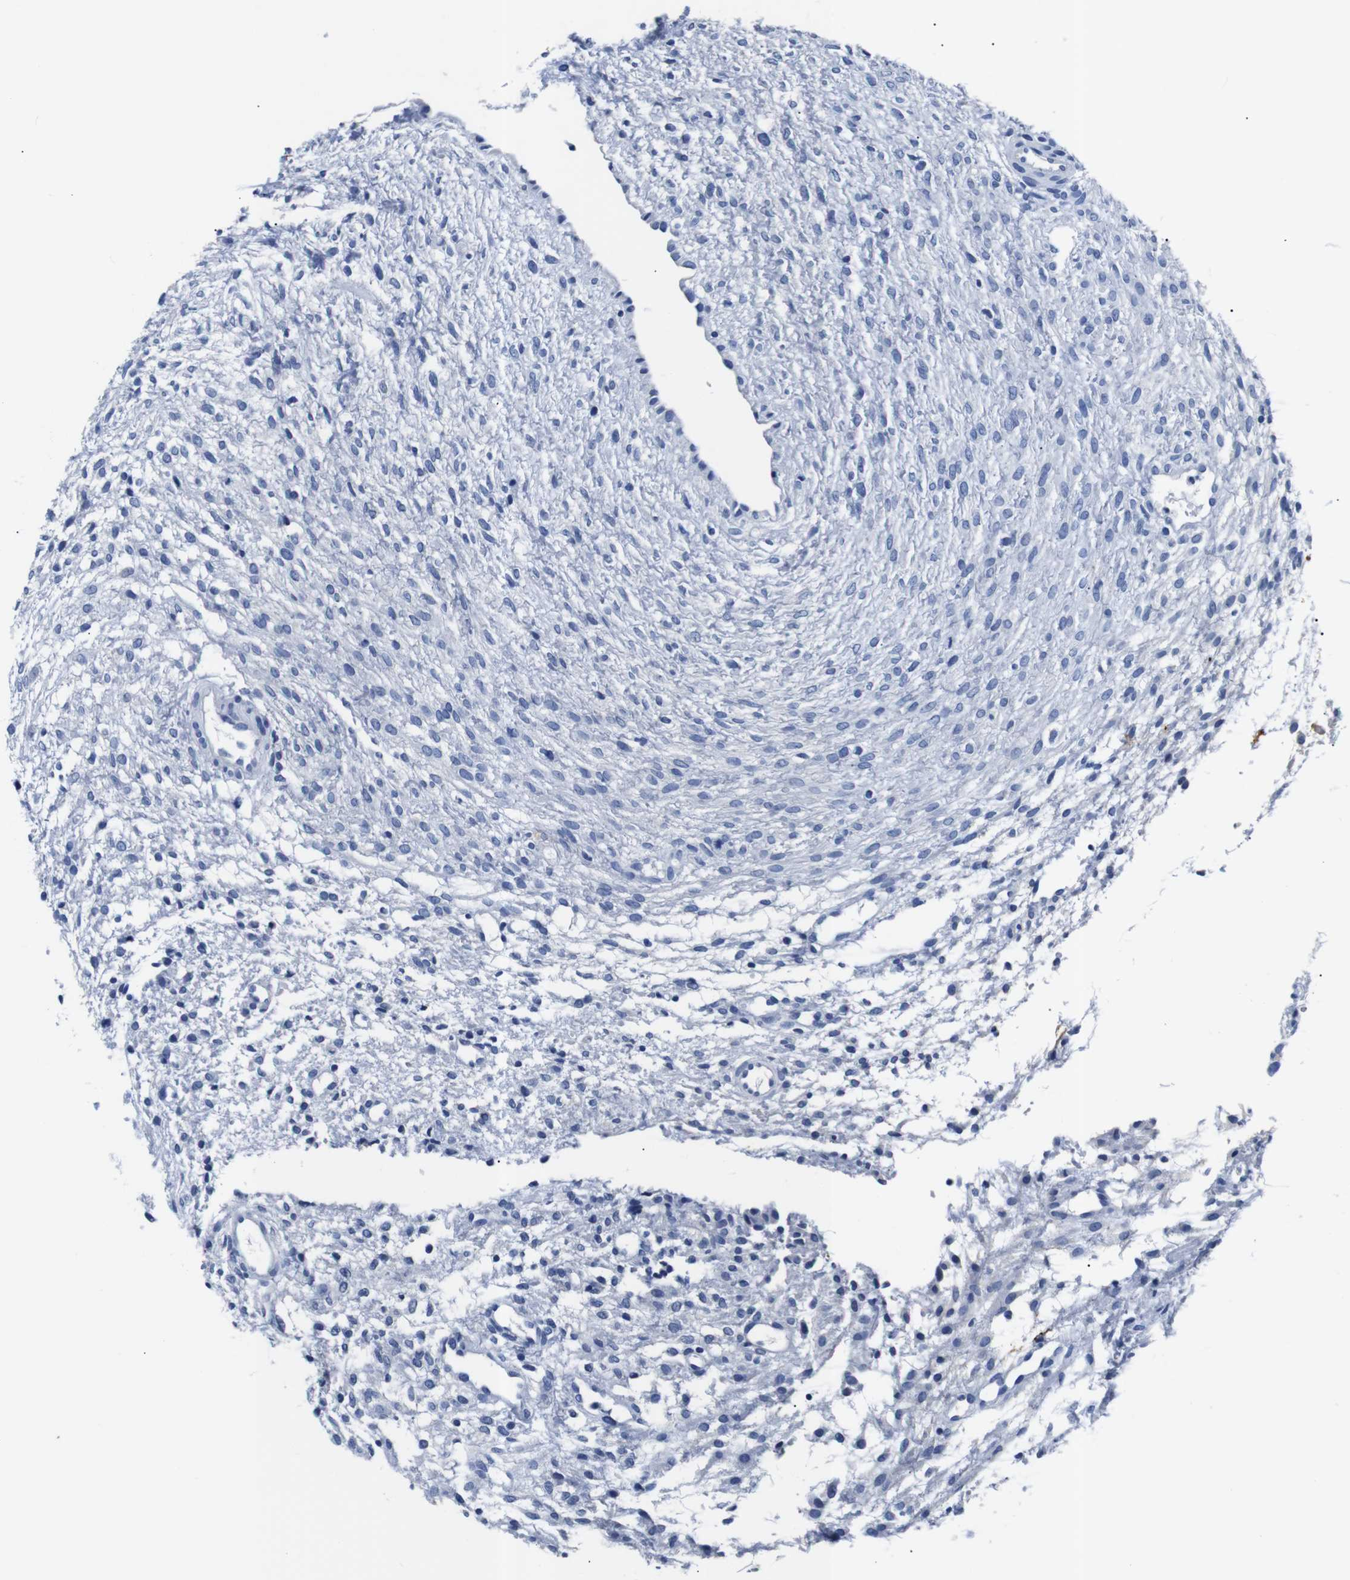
{"staining": {"intensity": "negative", "quantity": "none", "location": "none"}, "tissue": "ovary", "cell_type": "Ovarian stroma cells", "image_type": "normal", "snomed": [{"axis": "morphology", "description": "Normal tissue, NOS"}, {"axis": "morphology", "description": "Cyst, NOS"}, {"axis": "topography", "description": "Ovary"}], "caption": "The immunohistochemistry (IHC) photomicrograph has no significant expression in ovarian stroma cells of ovary. (Stains: DAB immunohistochemistry (IHC) with hematoxylin counter stain, Microscopy: brightfield microscopy at high magnification).", "gene": "GAP43", "patient": {"sex": "female", "age": 18}}